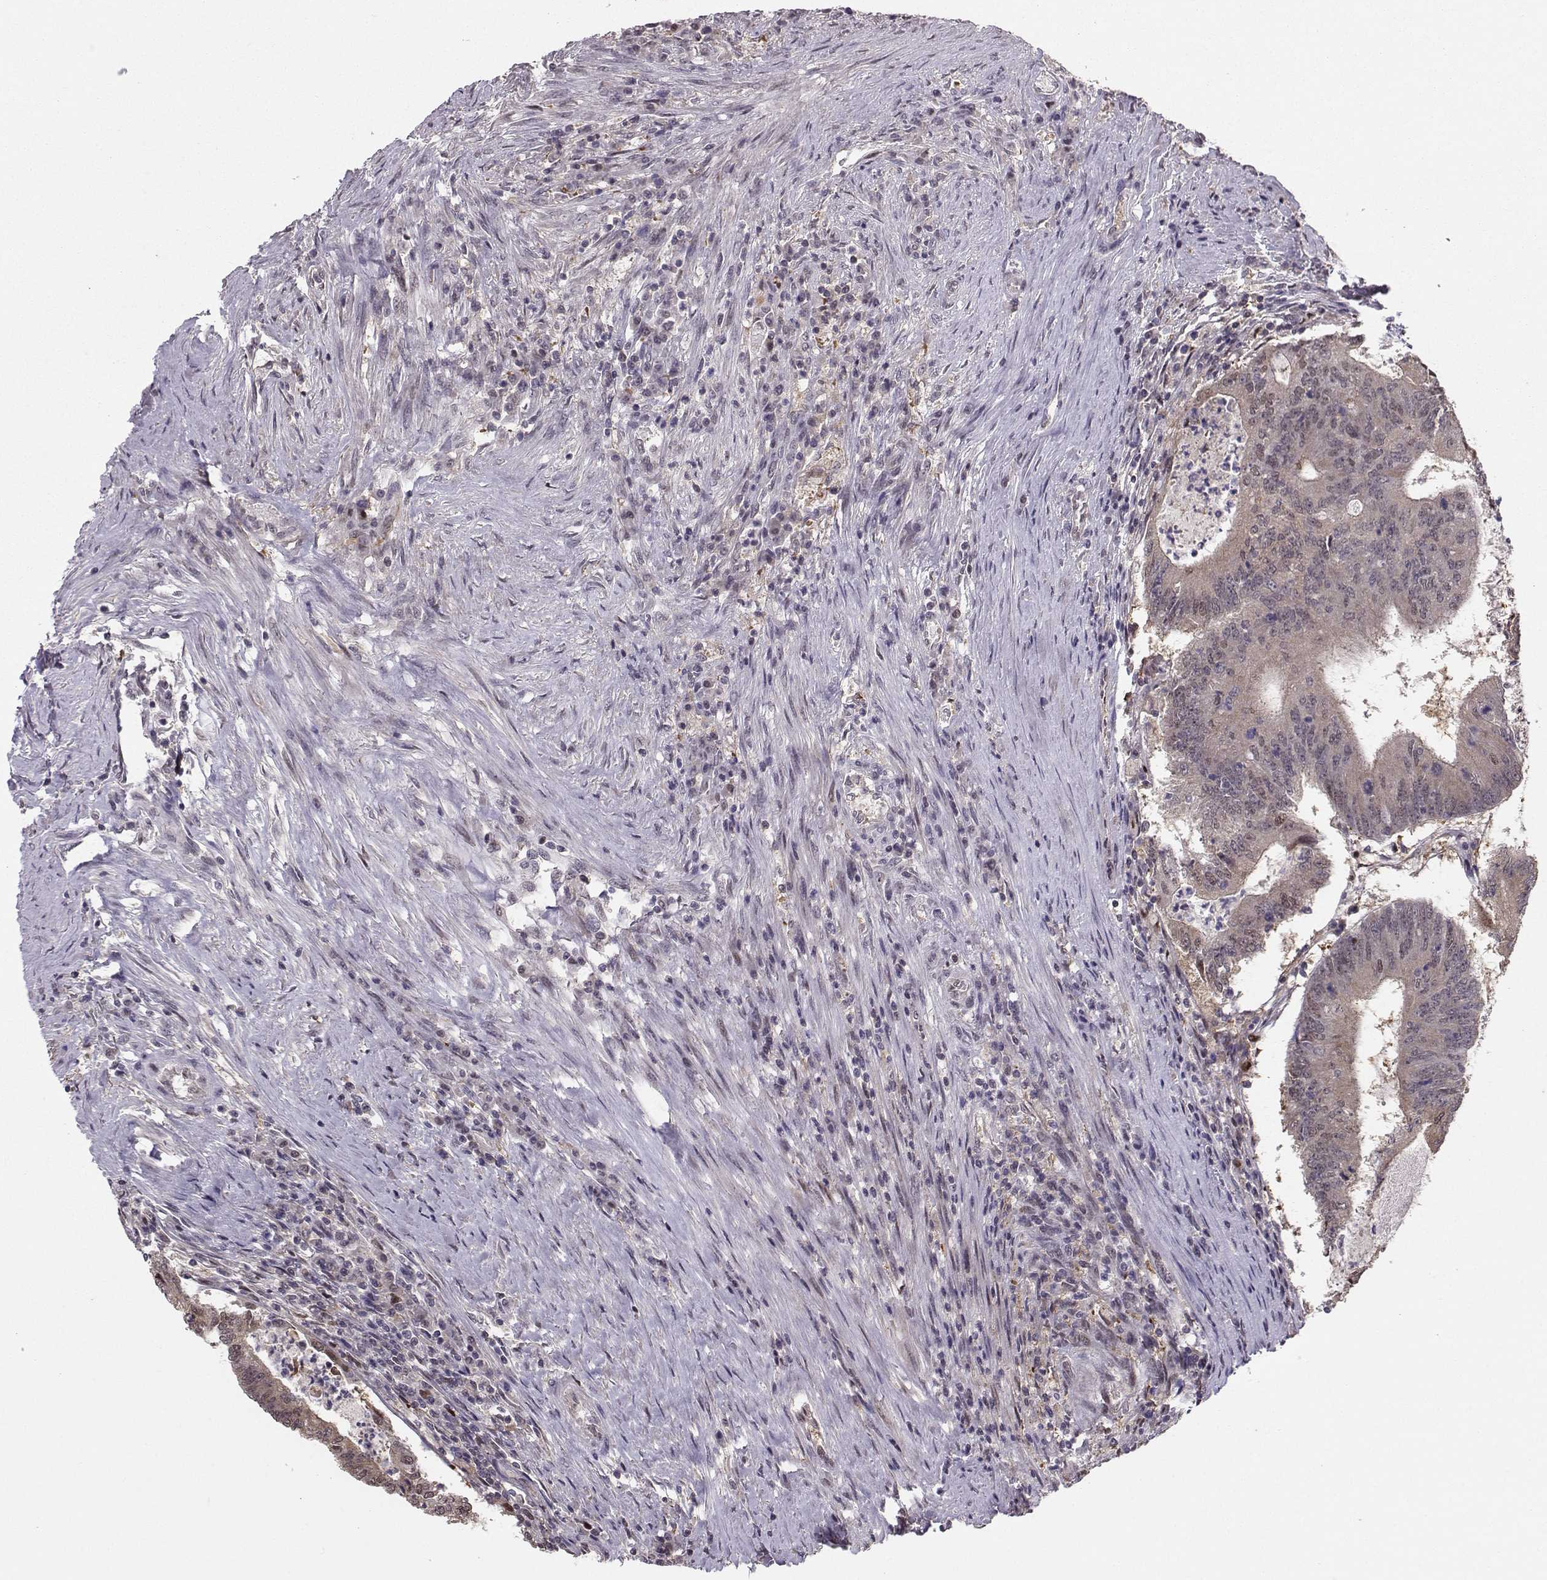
{"staining": {"intensity": "negative", "quantity": "none", "location": "none"}, "tissue": "colorectal cancer", "cell_type": "Tumor cells", "image_type": "cancer", "snomed": [{"axis": "morphology", "description": "Adenocarcinoma, NOS"}, {"axis": "topography", "description": "Colon"}], "caption": "Photomicrograph shows no protein expression in tumor cells of colorectal cancer tissue. (DAB (3,3'-diaminobenzidine) immunohistochemistry (IHC) visualized using brightfield microscopy, high magnification).", "gene": "PKP2", "patient": {"sex": "female", "age": 70}}